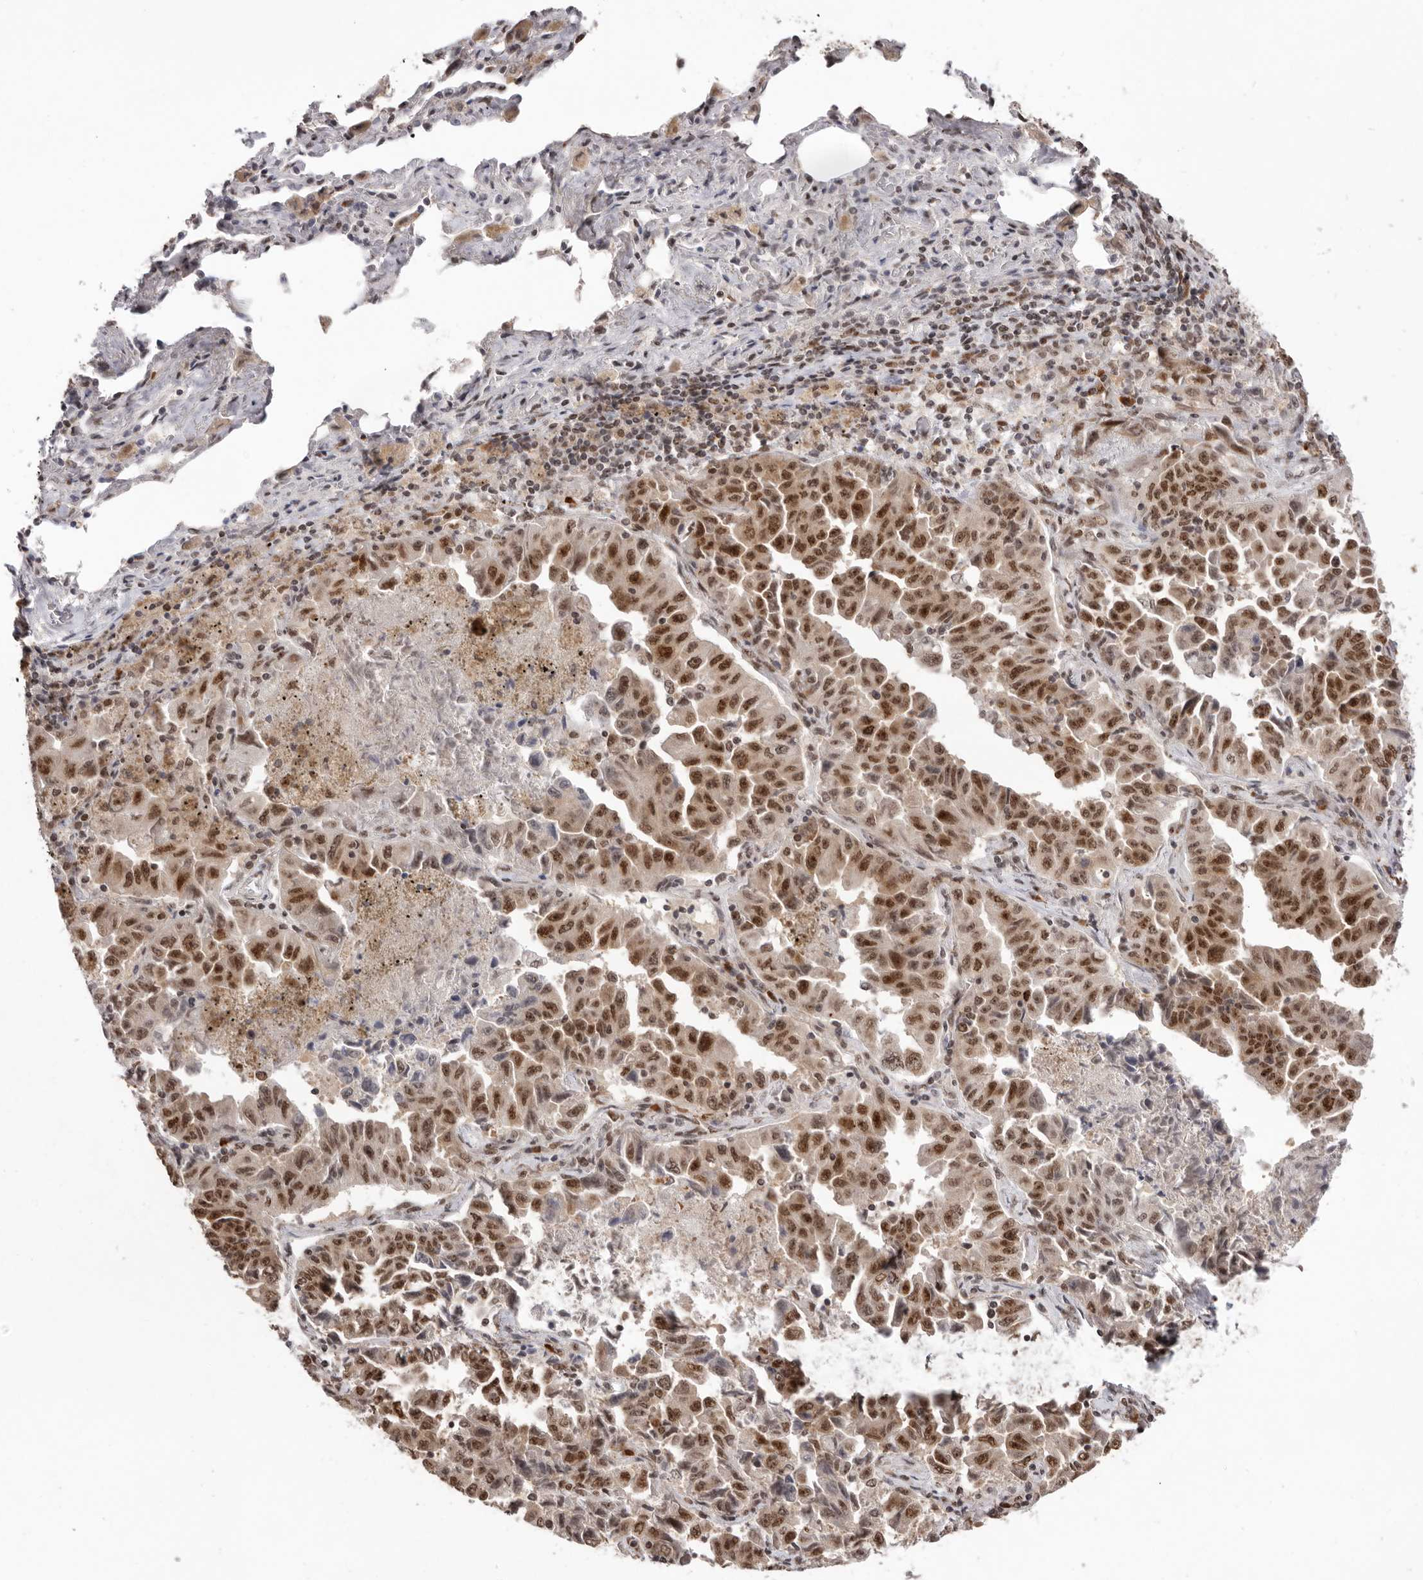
{"staining": {"intensity": "strong", "quantity": ">75%", "location": "nuclear"}, "tissue": "lung cancer", "cell_type": "Tumor cells", "image_type": "cancer", "snomed": [{"axis": "morphology", "description": "Adenocarcinoma, NOS"}, {"axis": "topography", "description": "Lung"}], "caption": "Immunohistochemical staining of human adenocarcinoma (lung) displays high levels of strong nuclear protein expression in approximately >75% of tumor cells.", "gene": "CHTOP", "patient": {"sex": "female", "age": 51}}